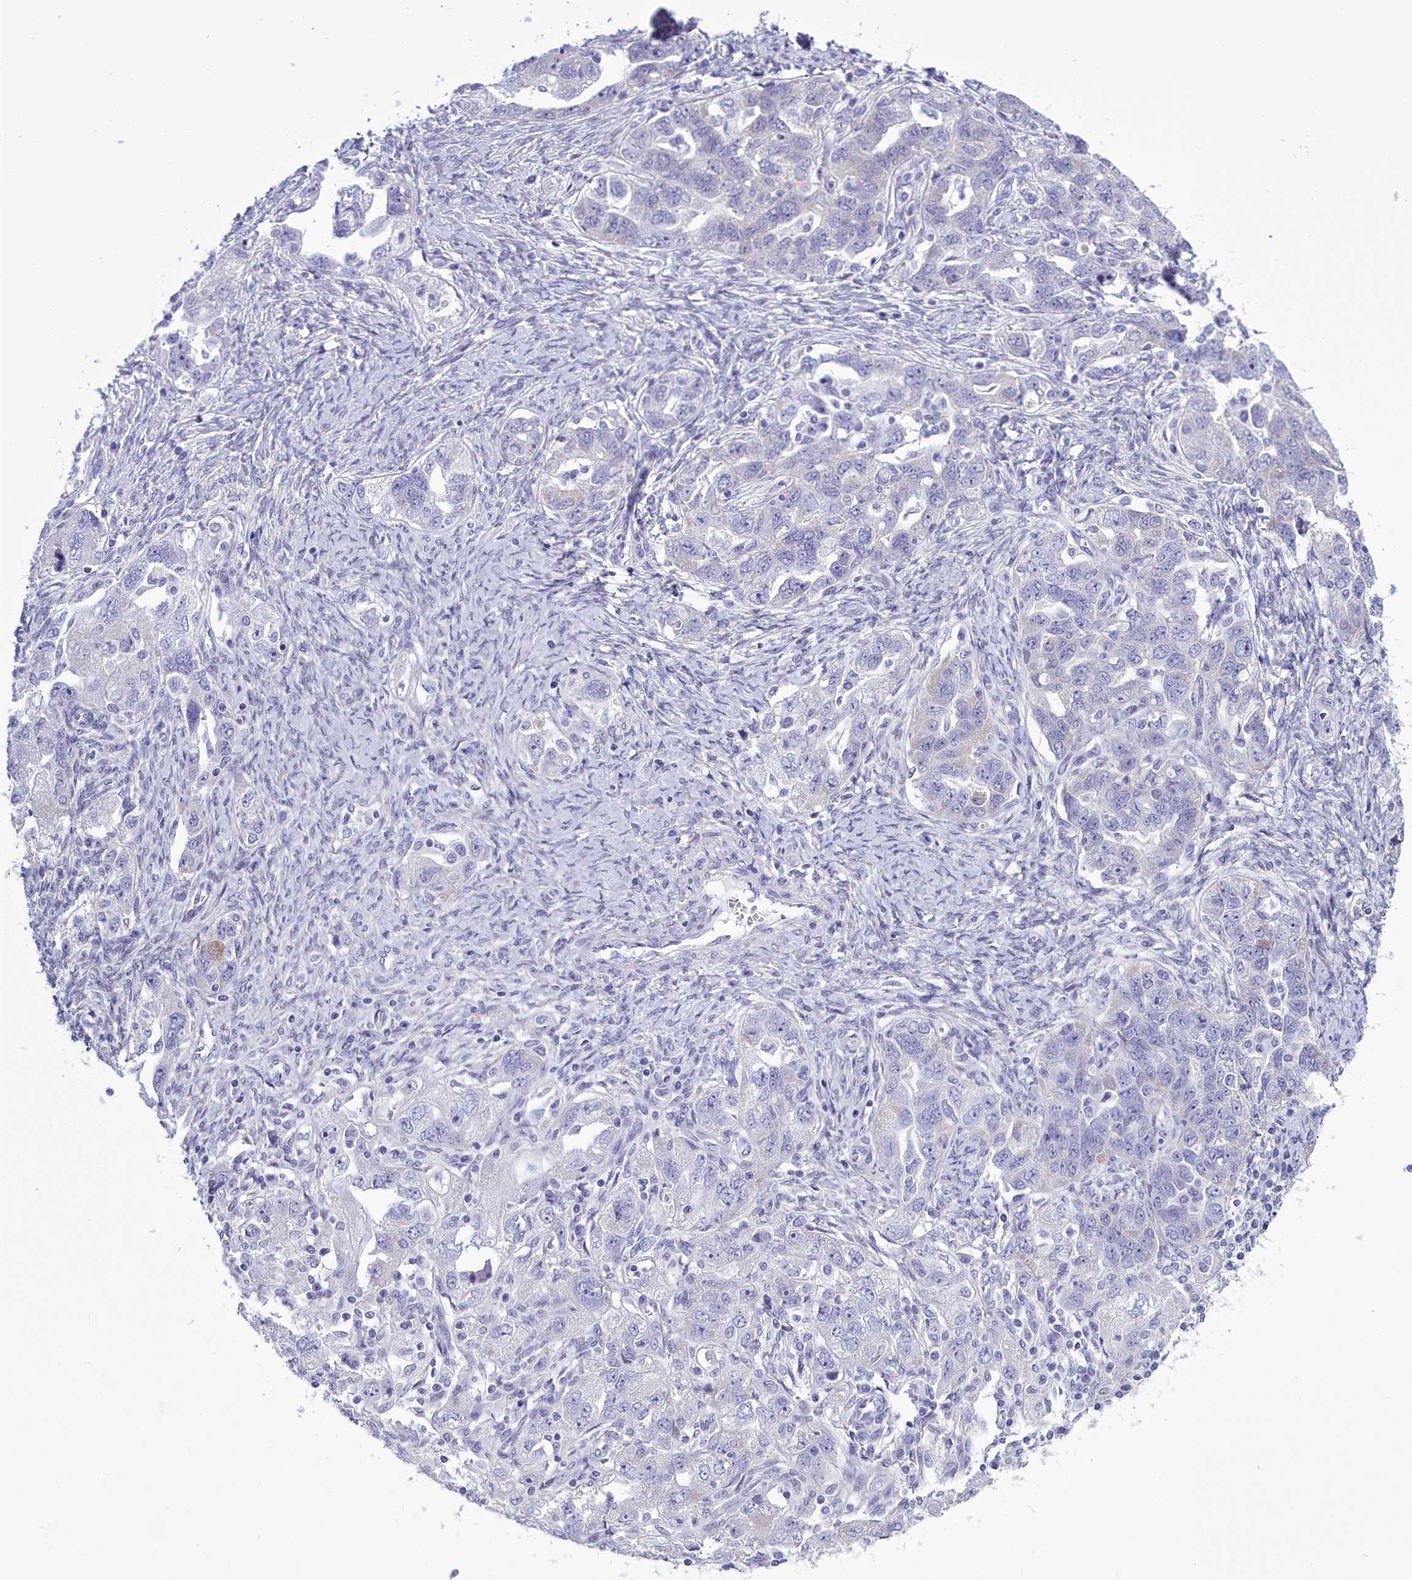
{"staining": {"intensity": "negative", "quantity": "none", "location": "none"}, "tissue": "ovarian cancer", "cell_type": "Tumor cells", "image_type": "cancer", "snomed": [{"axis": "morphology", "description": "Carcinoma, NOS"}, {"axis": "morphology", "description": "Cystadenocarcinoma, serous, NOS"}, {"axis": "topography", "description": "Ovary"}], "caption": "A histopathology image of carcinoma (ovarian) stained for a protein displays no brown staining in tumor cells.", "gene": "MAP6", "patient": {"sex": "female", "age": 69}}